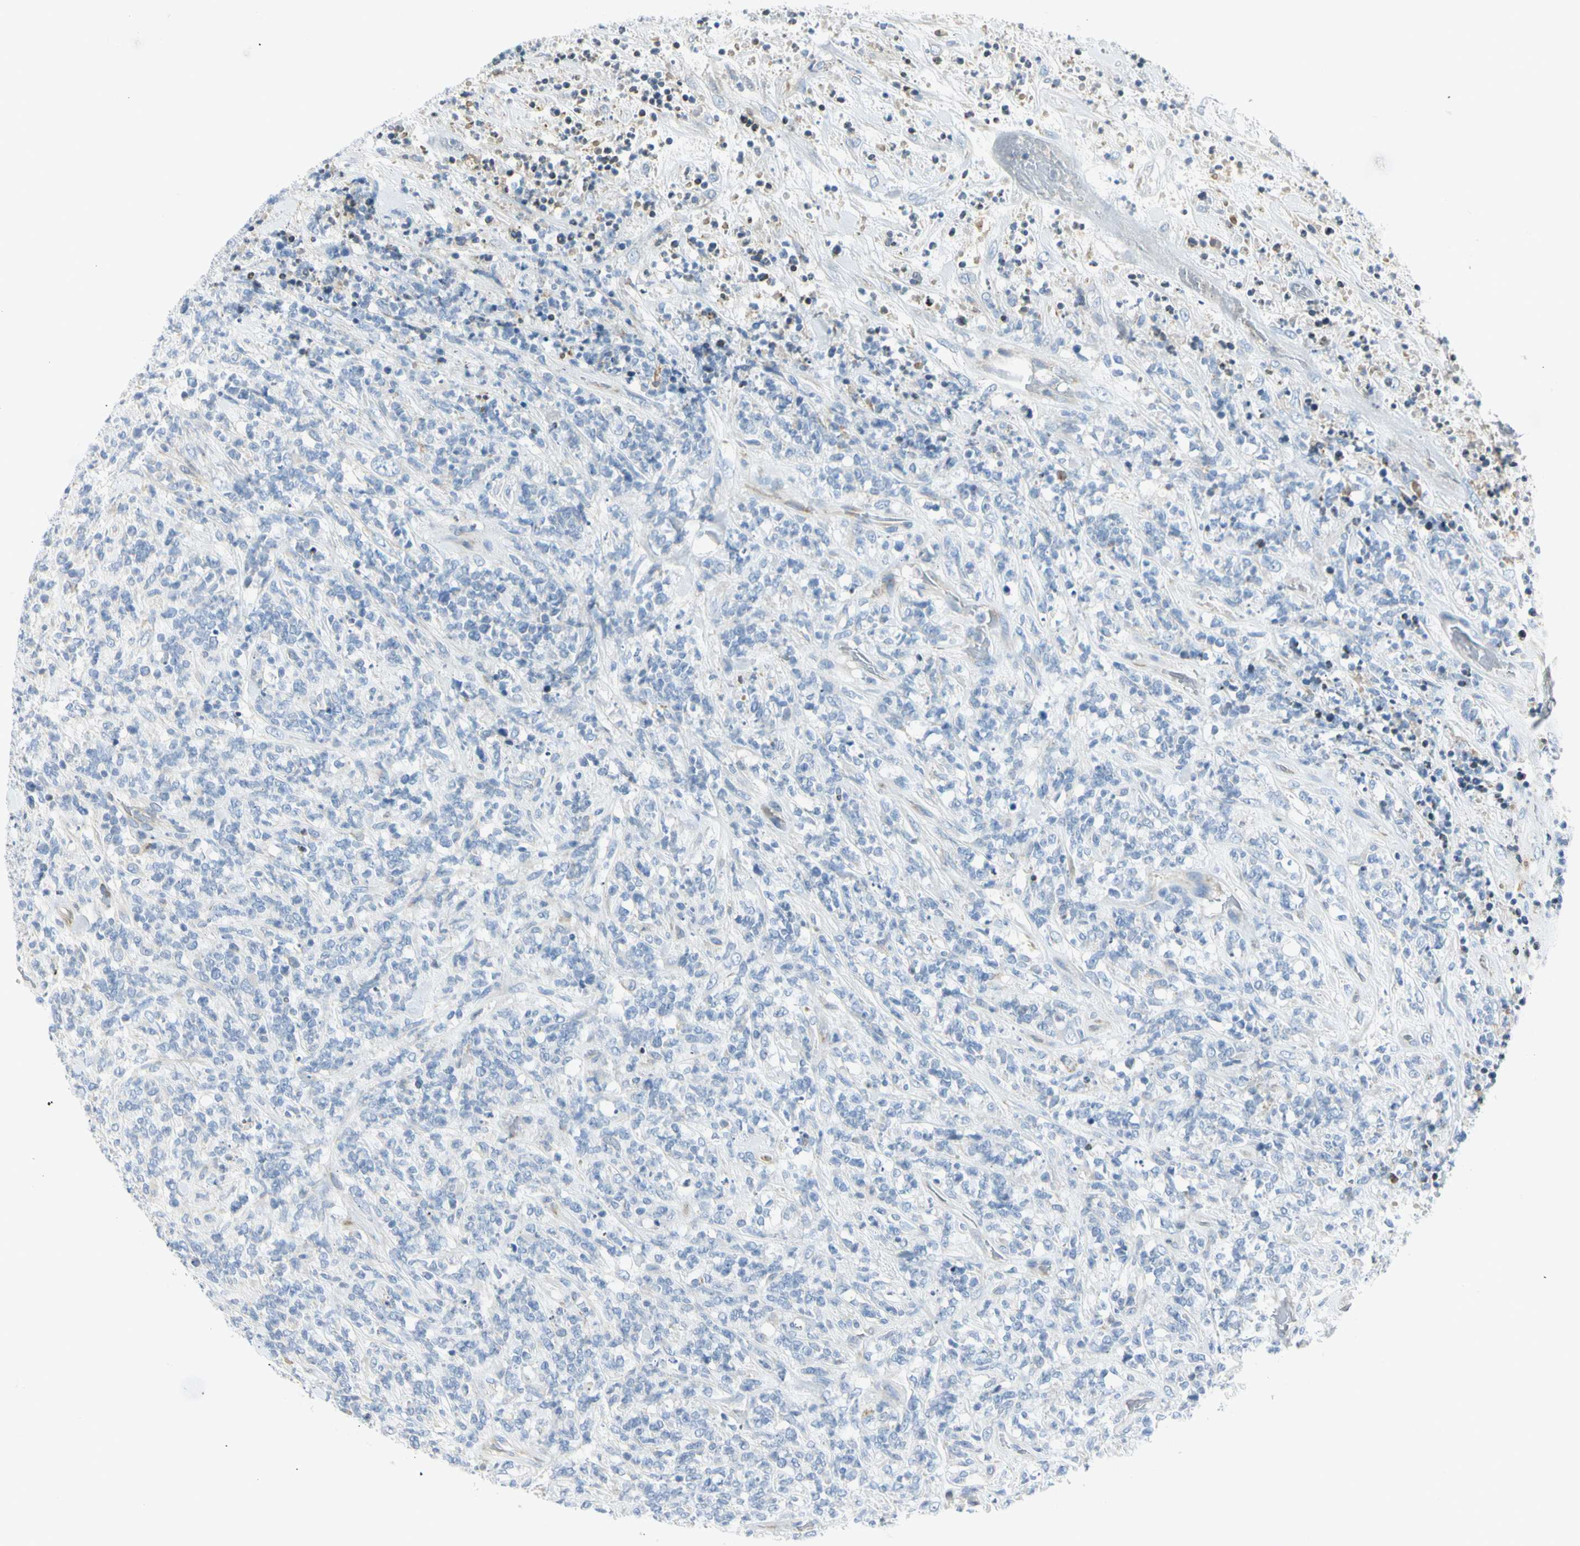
{"staining": {"intensity": "negative", "quantity": "none", "location": "none"}, "tissue": "lymphoma", "cell_type": "Tumor cells", "image_type": "cancer", "snomed": [{"axis": "morphology", "description": "Malignant lymphoma, non-Hodgkin's type, High grade"}, {"axis": "topography", "description": "Soft tissue"}], "caption": "Tumor cells show no significant protein staining in malignant lymphoma, non-Hodgkin's type (high-grade).", "gene": "TNFSF11", "patient": {"sex": "male", "age": 18}}